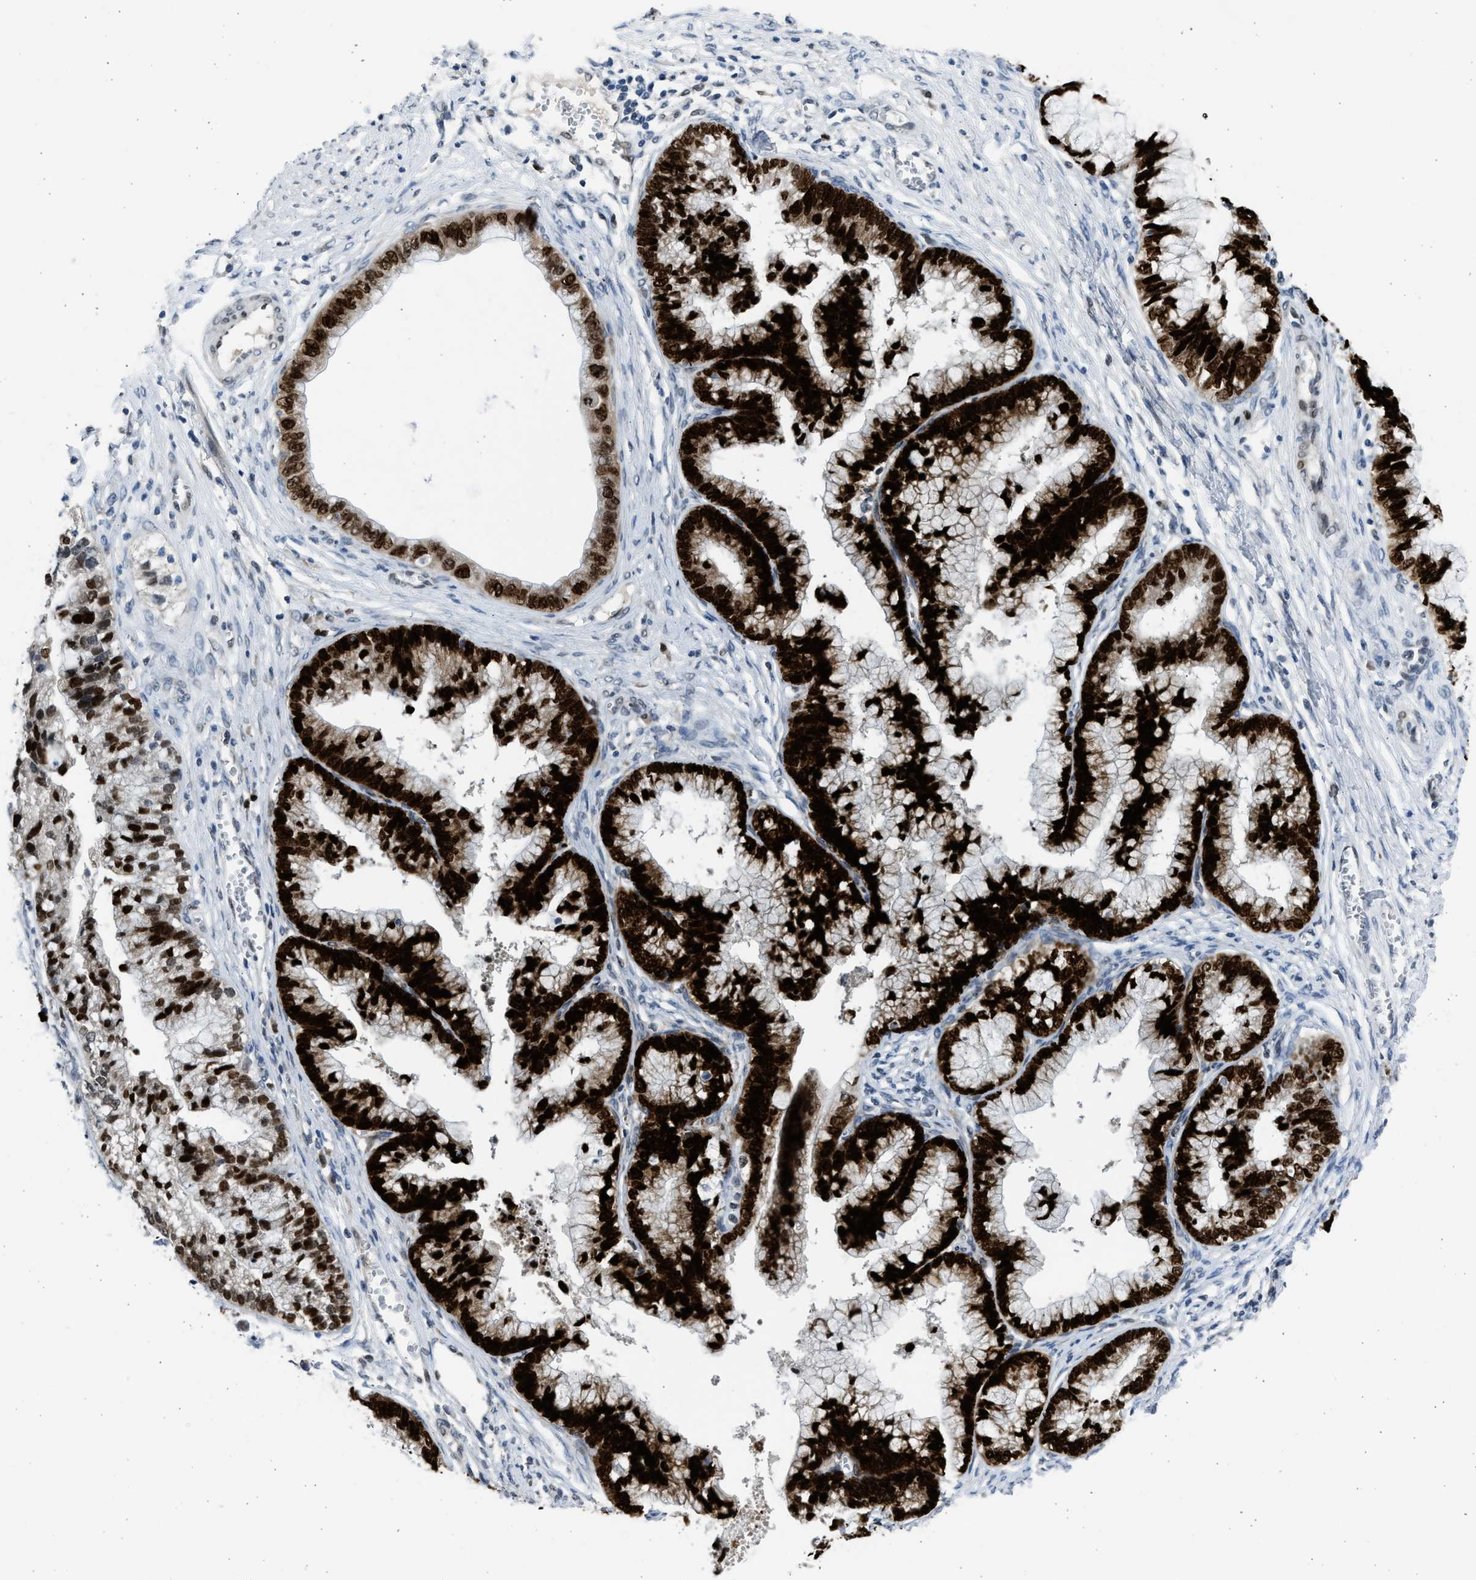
{"staining": {"intensity": "strong", "quantity": ">75%", "location": "nuclear"}, "tissue": "cervical cancer", "cell_type": "Tumor cells", "image_type": "cancer", "snomed": [{"axis": "morphology", "description": "Adenocarcinoma, NOS"}, {"axis": "topography", "description": "Cervix"}], "caption": "Protein expression analysis of cervical cancer (adenocarcinoma) shows strong nuclear expression in about >75% of tumor cells.", "gene": "HMGN3", "patient": {"sex": "female", "age": 44}}